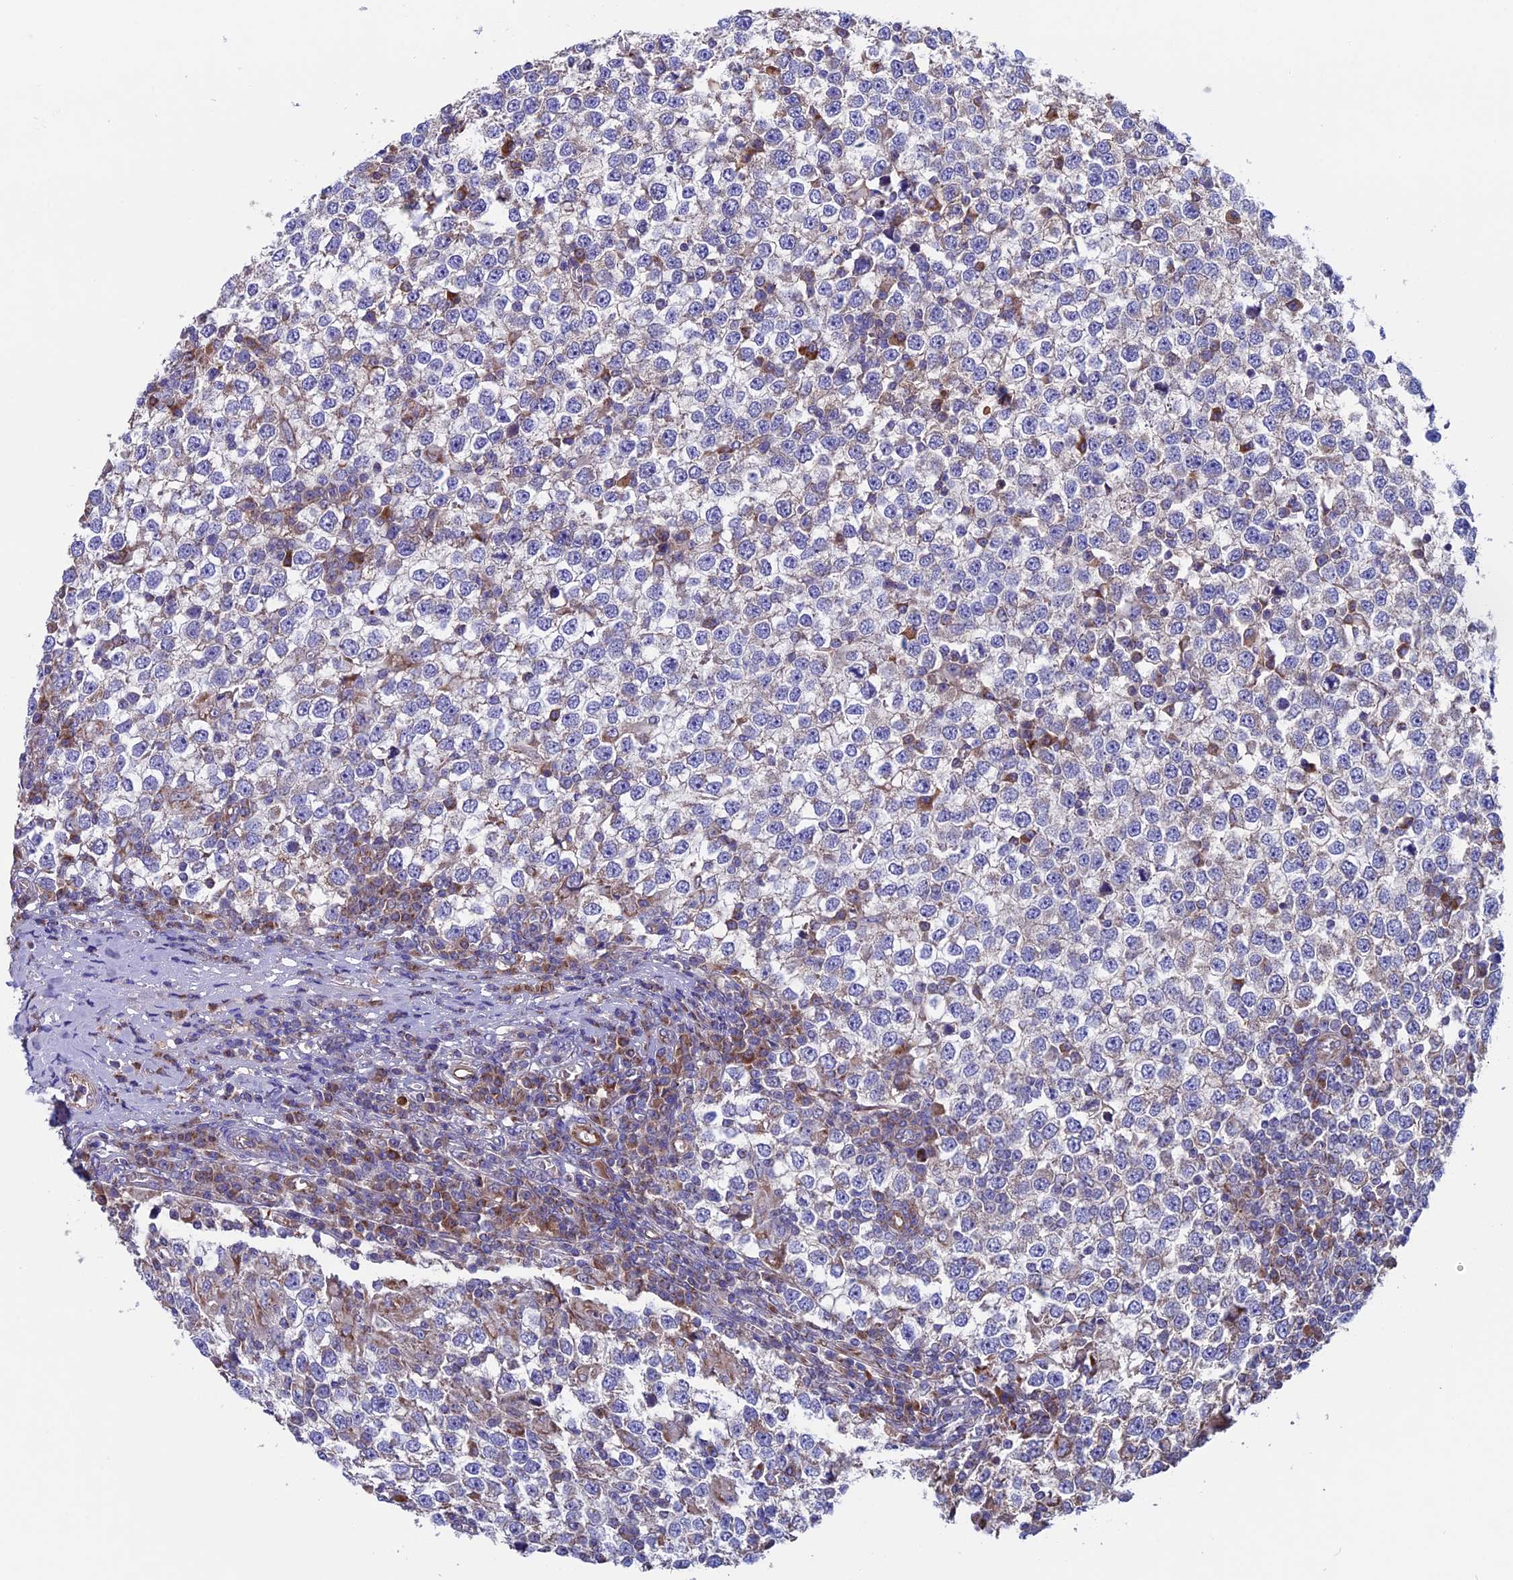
{"staining": {"intensity": "weak", "quantity": "<25%", "location": "cytoplasmic/membranous"}, "tissue": "testis cancer", "cell_type": "Tumor cells", "image_type": "cancer", "snomed": [{"axis": "morphology", "description": "Seminoma, NOS"}, {"axis": "topography", "description": "Testis"}], "caption": "Micrograph shows no protein positivity in tumor cells of testis cancer tissue.", "gene": "SLC15A5", "patient": {"sex": "male", "age": 65}}